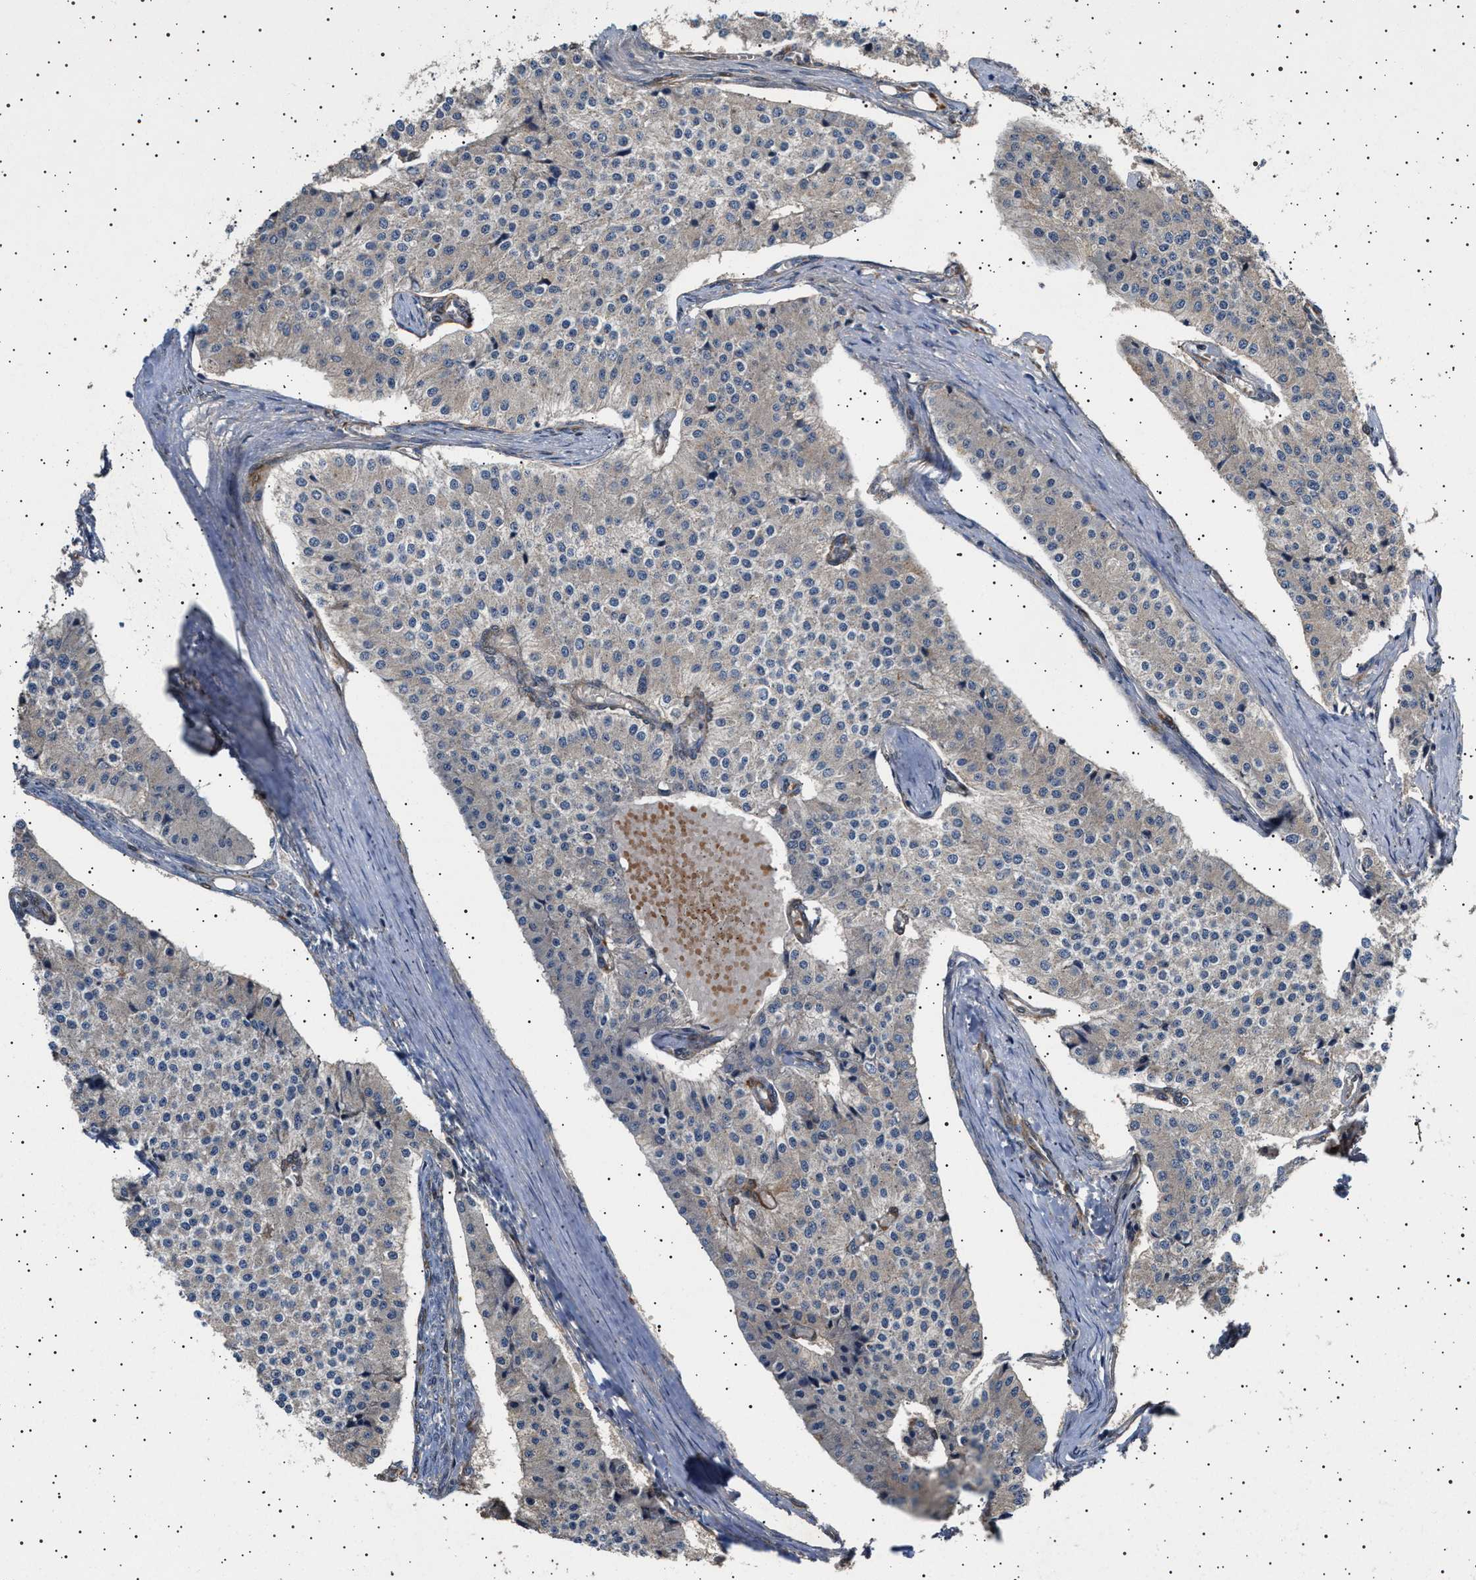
{"staining": {"intensity": "negative", "quantity": "none", "location": "none"}, "tissue": "carcinoid", "cell_type": "Tumor cells", "image_type": "cancer", "snomed": [{"axis": "morphology", "description": "Carcinoid, malignant, NOS"}, {"axis": "topography", "description": "Colon"}], "caption": "A photomicrograph of carcinoid stained for a protein exhibits no brown staining in tumor cells. The staining was performed using DAB (3,3'-diaminobenzidine) to visualize the protein expression in brown, while the nuclei were stained in blue with hematoxylin (Magnification: 20x).", "gene": "GUCY1B1", "patient": {"sex": "female", "age": 52}}